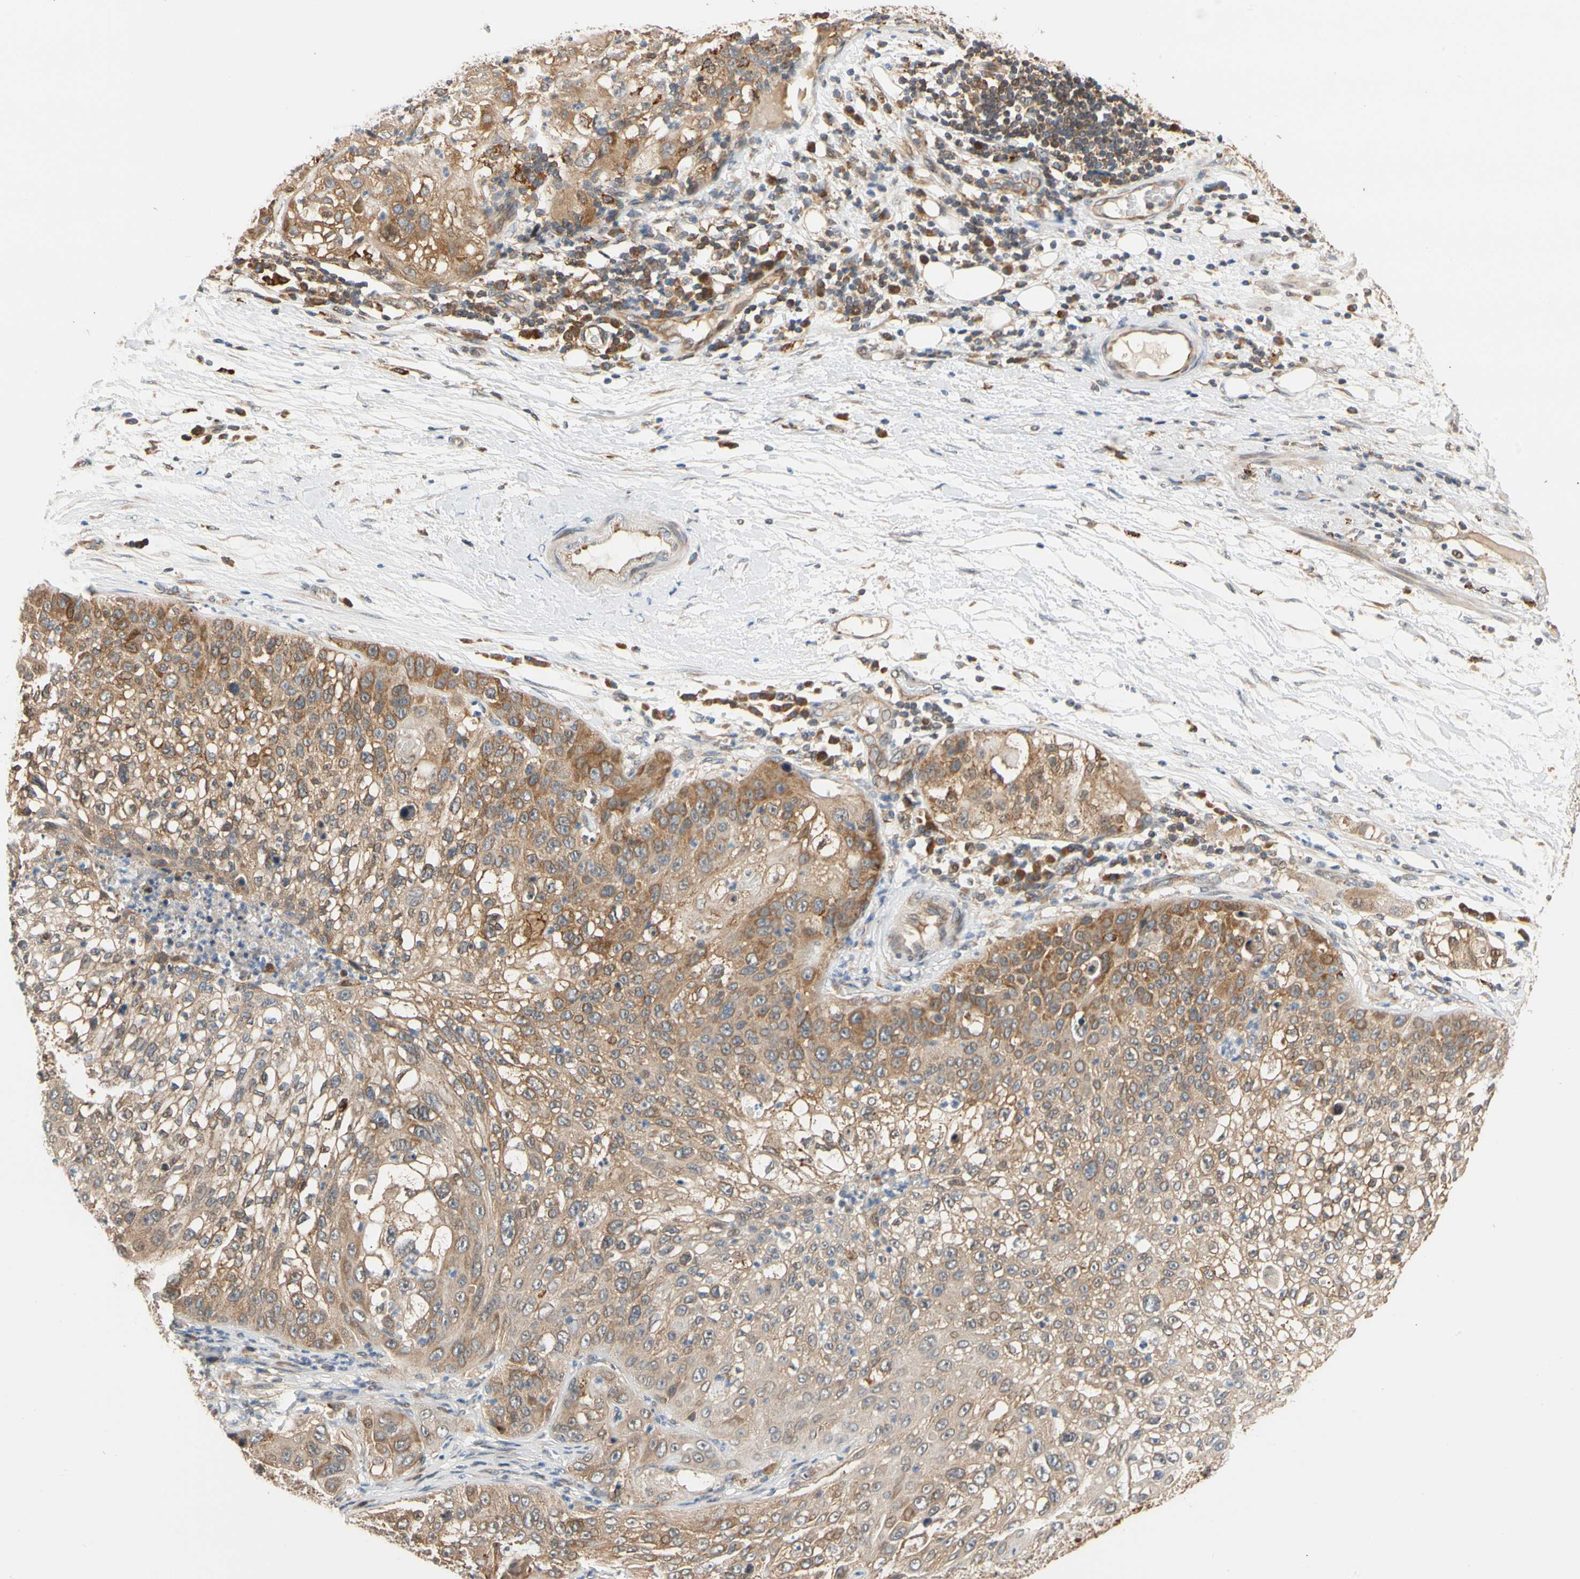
{"staining": {"intensity": "moderate", "quantity": ">75%", "location": "cytoplasmic/membranous"}, "tissue": "lung cancer", "cell_type": "Tumor cells", "image_type": "cancer", "snomed": [{"axis": "morphology", "description": "Inflammation, NOS"}, {"axis": "morphology", "description": "Squamous cell carcinoma, NOS"}, {"axis": "topography", "description": "Lymph node"}, {"axis": "topography", "description": "Soft tissue"}, {"axis": "topography", "description": "Lung"}], "caption": "Lung squamous cell carcinoma was stained to show a protein in brown. There is medium levels of moderate cytoplasmic/membranous expression in approximately >75% of tumor cells. (brown staining indicates protein expression, while blue staining denotes nuclei).", "gene": "ANKHD1", "patient": {"sex": "male", "age": 66}}